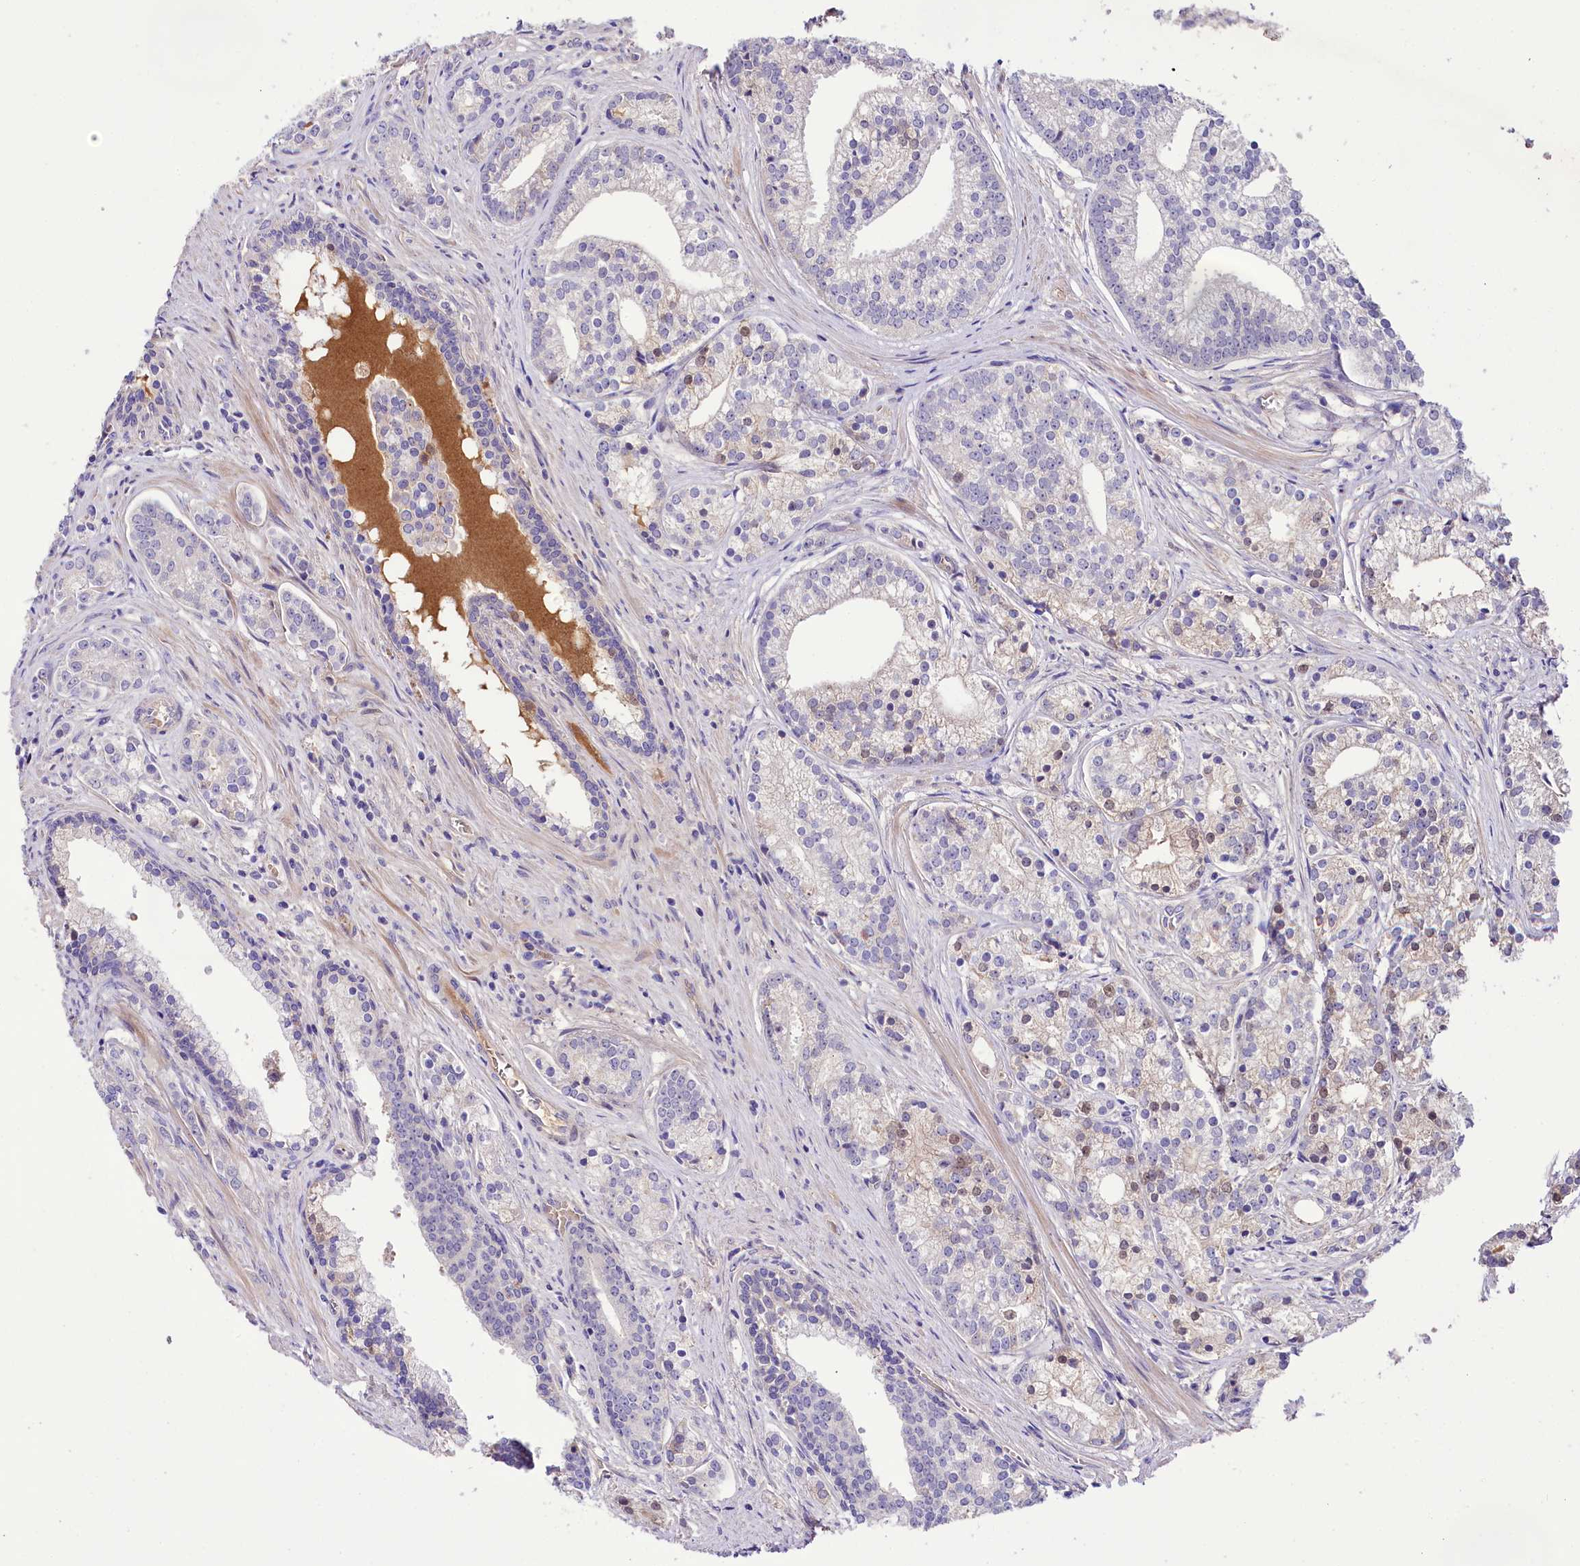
{"staining": {"intensity": "weak", "quantity": "<25%", "location": "nuclear"}, "tissue": "prostate cancer", "cell_type": "Tumor cells", "image_type": "cancer", "snomed": [{"axis": "morphology", "description": "Adenocarcinoma, Low grade"}, {"axis": "topography", "description": "Prostate"}], "caption": "Immunohistochemistry (IHC) image of human prostate cancer stained for a protein (brown), which shows no expression in tumor cells.", "gene": "PPP1R32", "patient": {"sex": "male", "age": 71}}